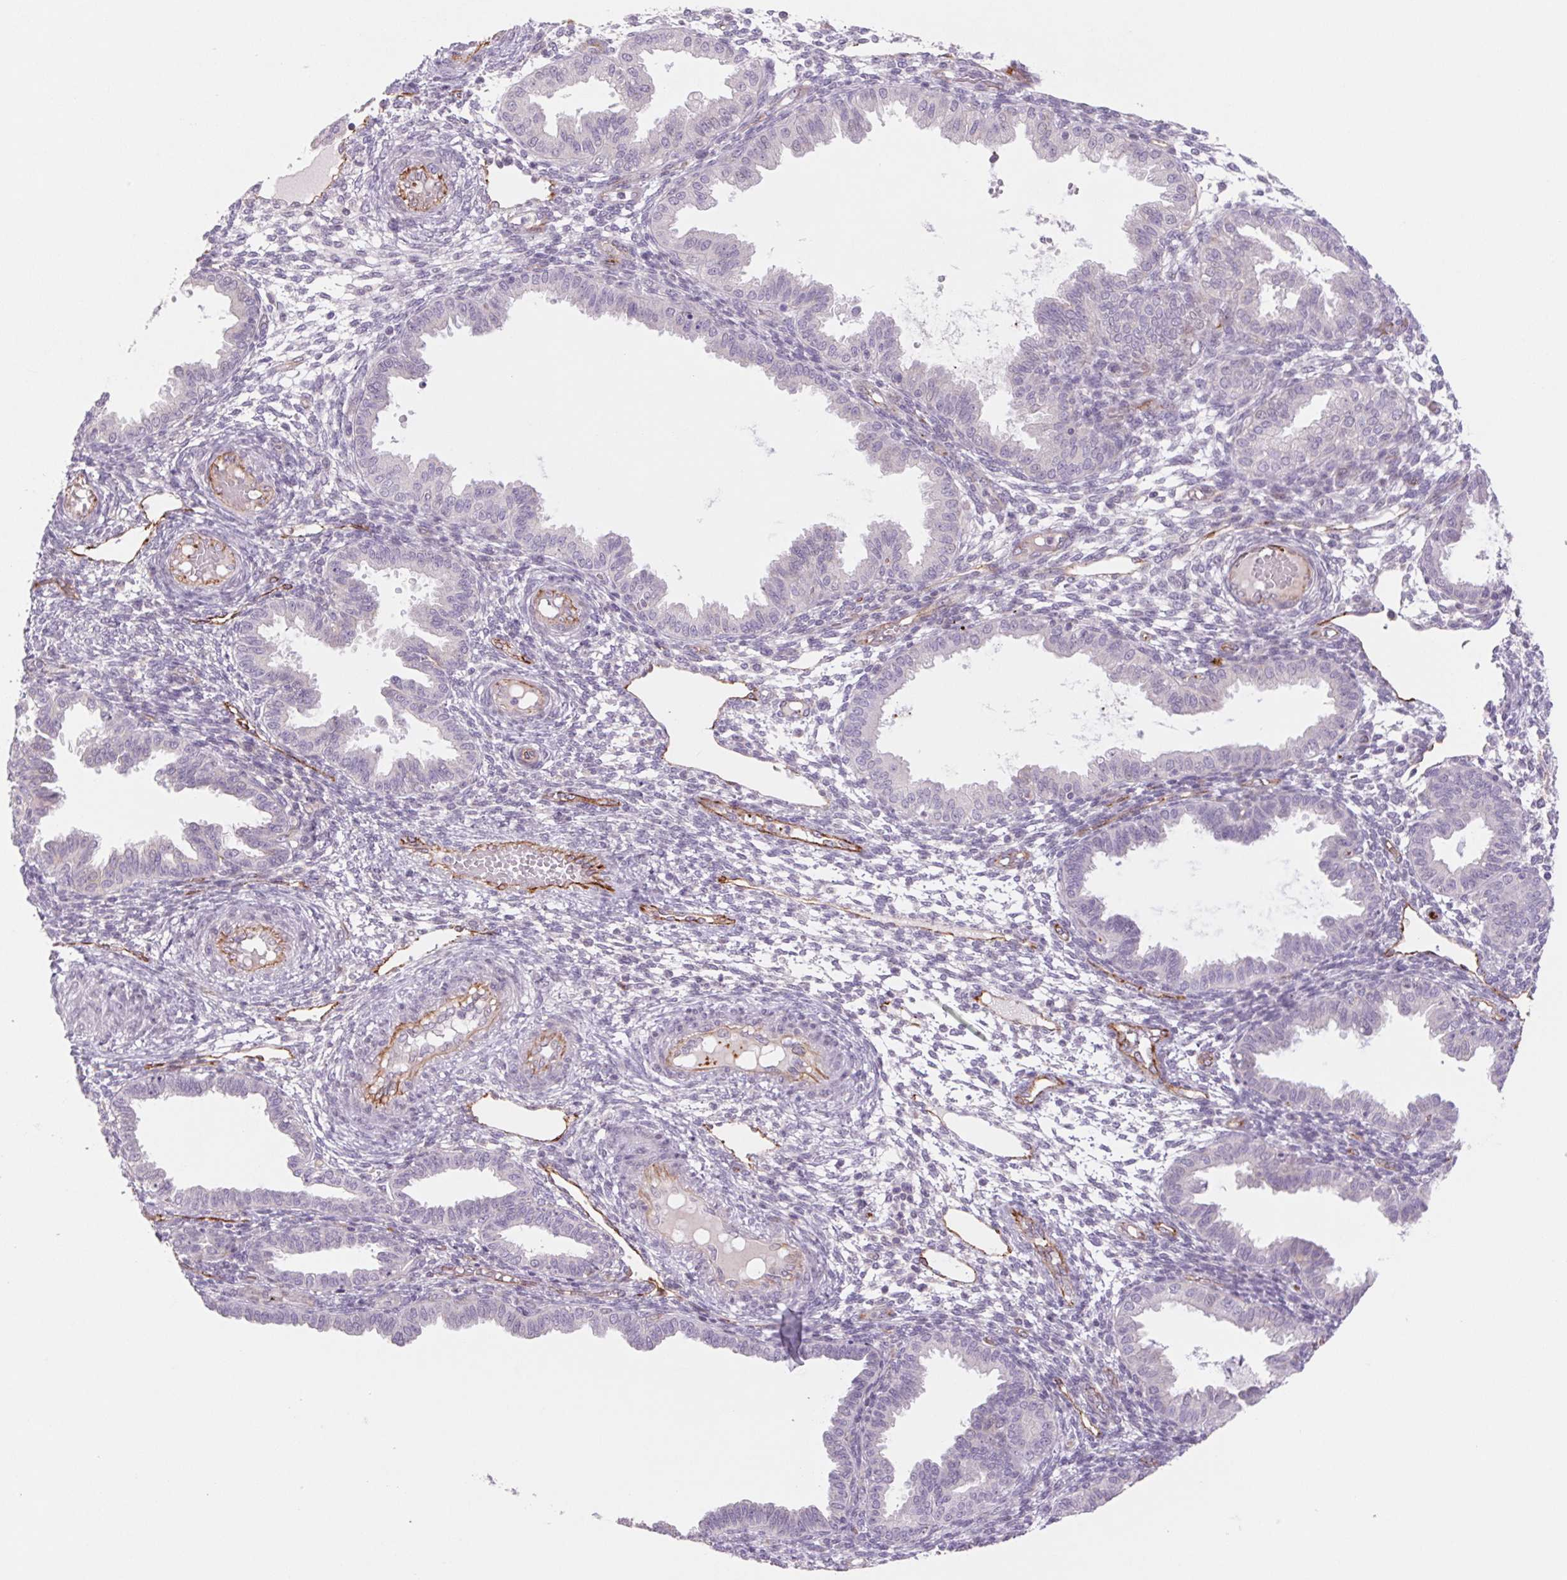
{"staining": {"intensity": "negative", "quantity": "none", "location": "none"}, "tissue": "endometrium", "cell_type": "Cells in endometrial stroma", "image_type": "normal", "snomed": [{"axis": "morphology", "description": "Normal tissue, NOS"}, {"axis": "topography", "description": "Endometrium"}], "caption": "Immunohistochemical staining of normal human endometrium reveals no significant positivity in cells in endometrial stroma. Nuclei are stained in blue.", "gene": "MS4A13", "patient": {"sex": "female", "age": 33}}